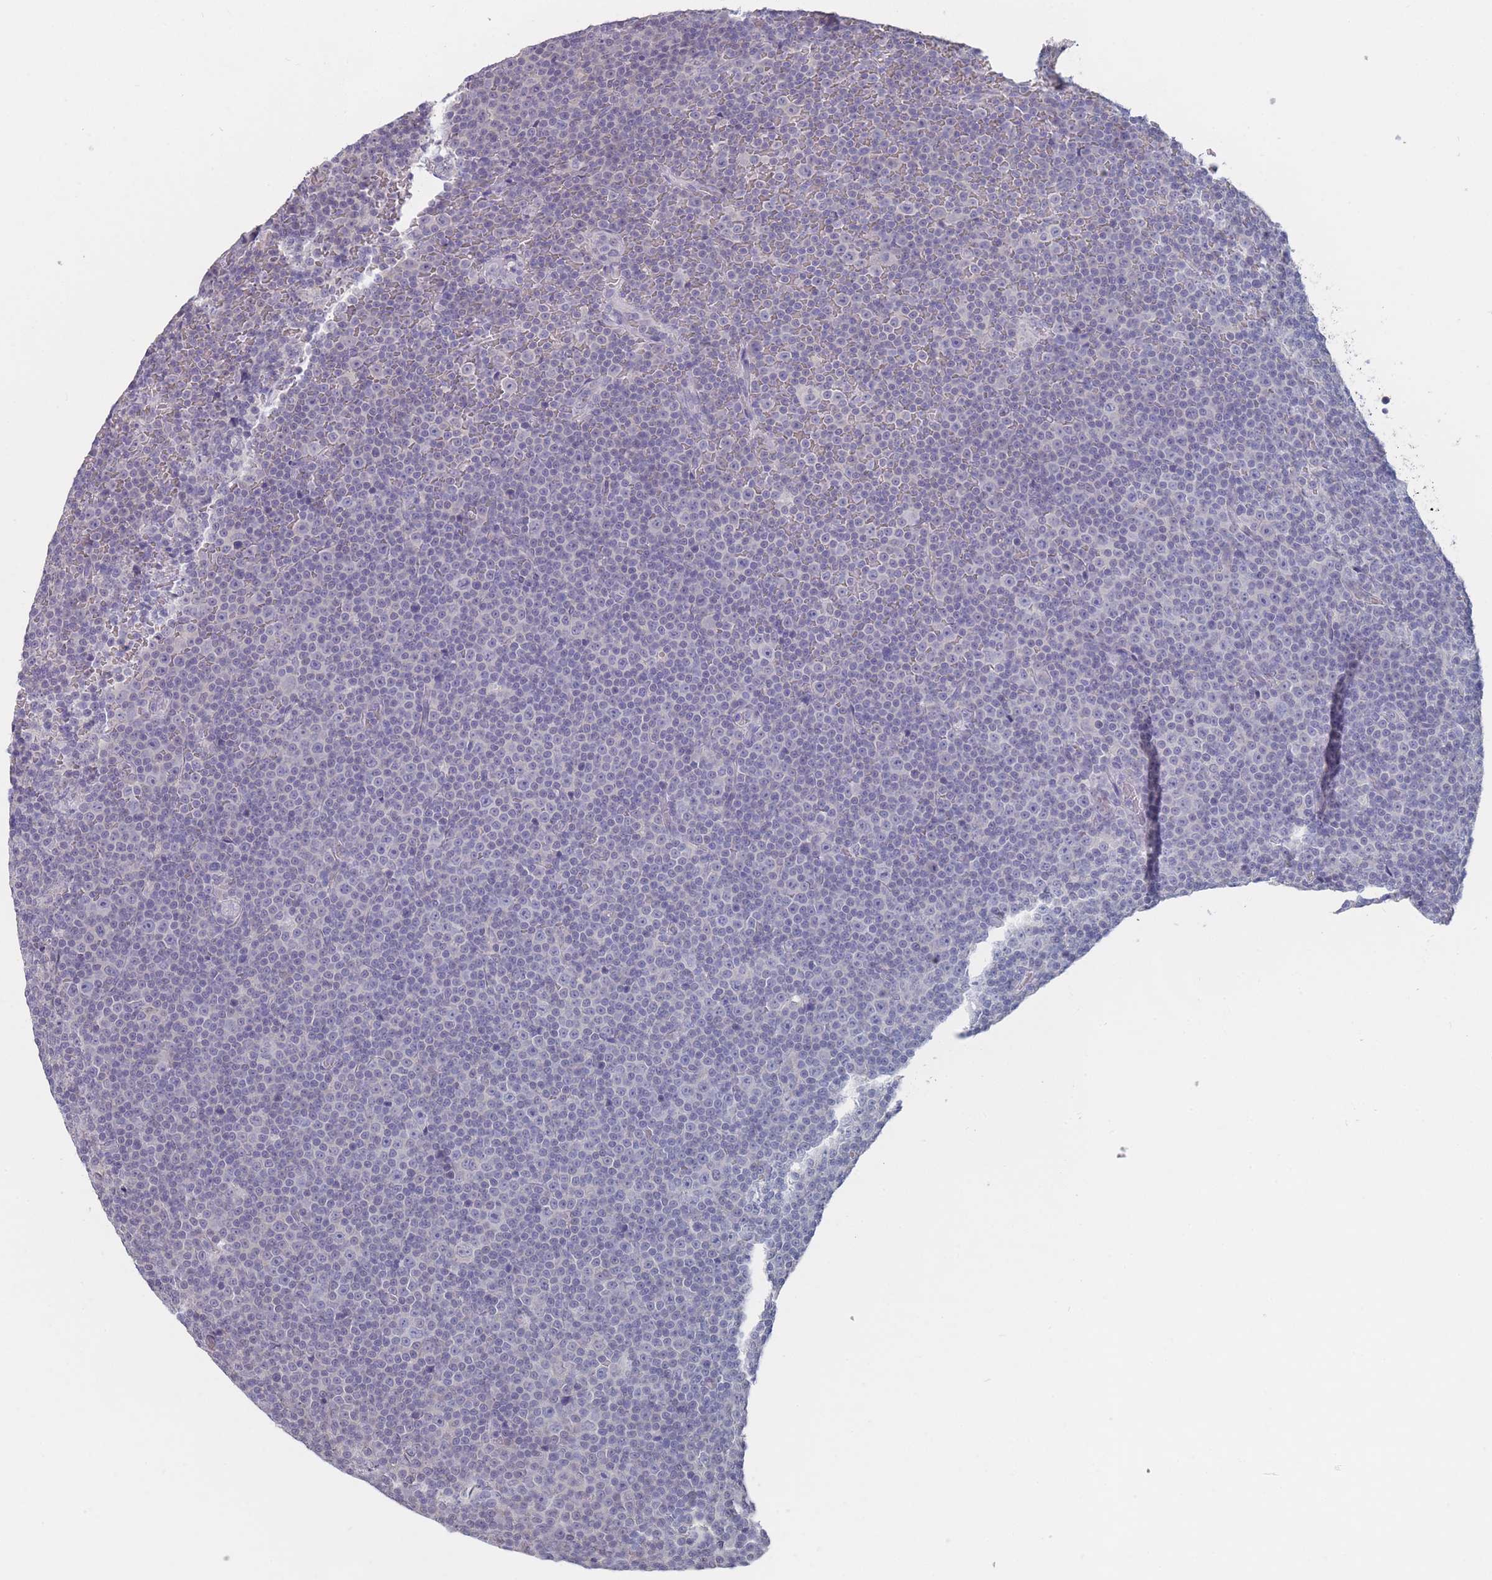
{"staining": {"intensity": "negative", "quantity": "none", "location": "none"}, "tissue": "lymphoma", "cell_type": "Tumor cells", "image_type": "cancer", "snomed": [{"axis": "morphology", "description": "Malignant lymphoma, non-Hodgkin's type, Low grade"}, {"axis": "topography", "description": "Lymph node"}], "caption": "IHC image of human malignant lymphoma, non-Hodgkin's type (low-grade) stained for a protein (brown), which reveals no positivity in tumor cells.", "gene": "CYP51A1", "patient": {"sex": "female", "age": 67}}